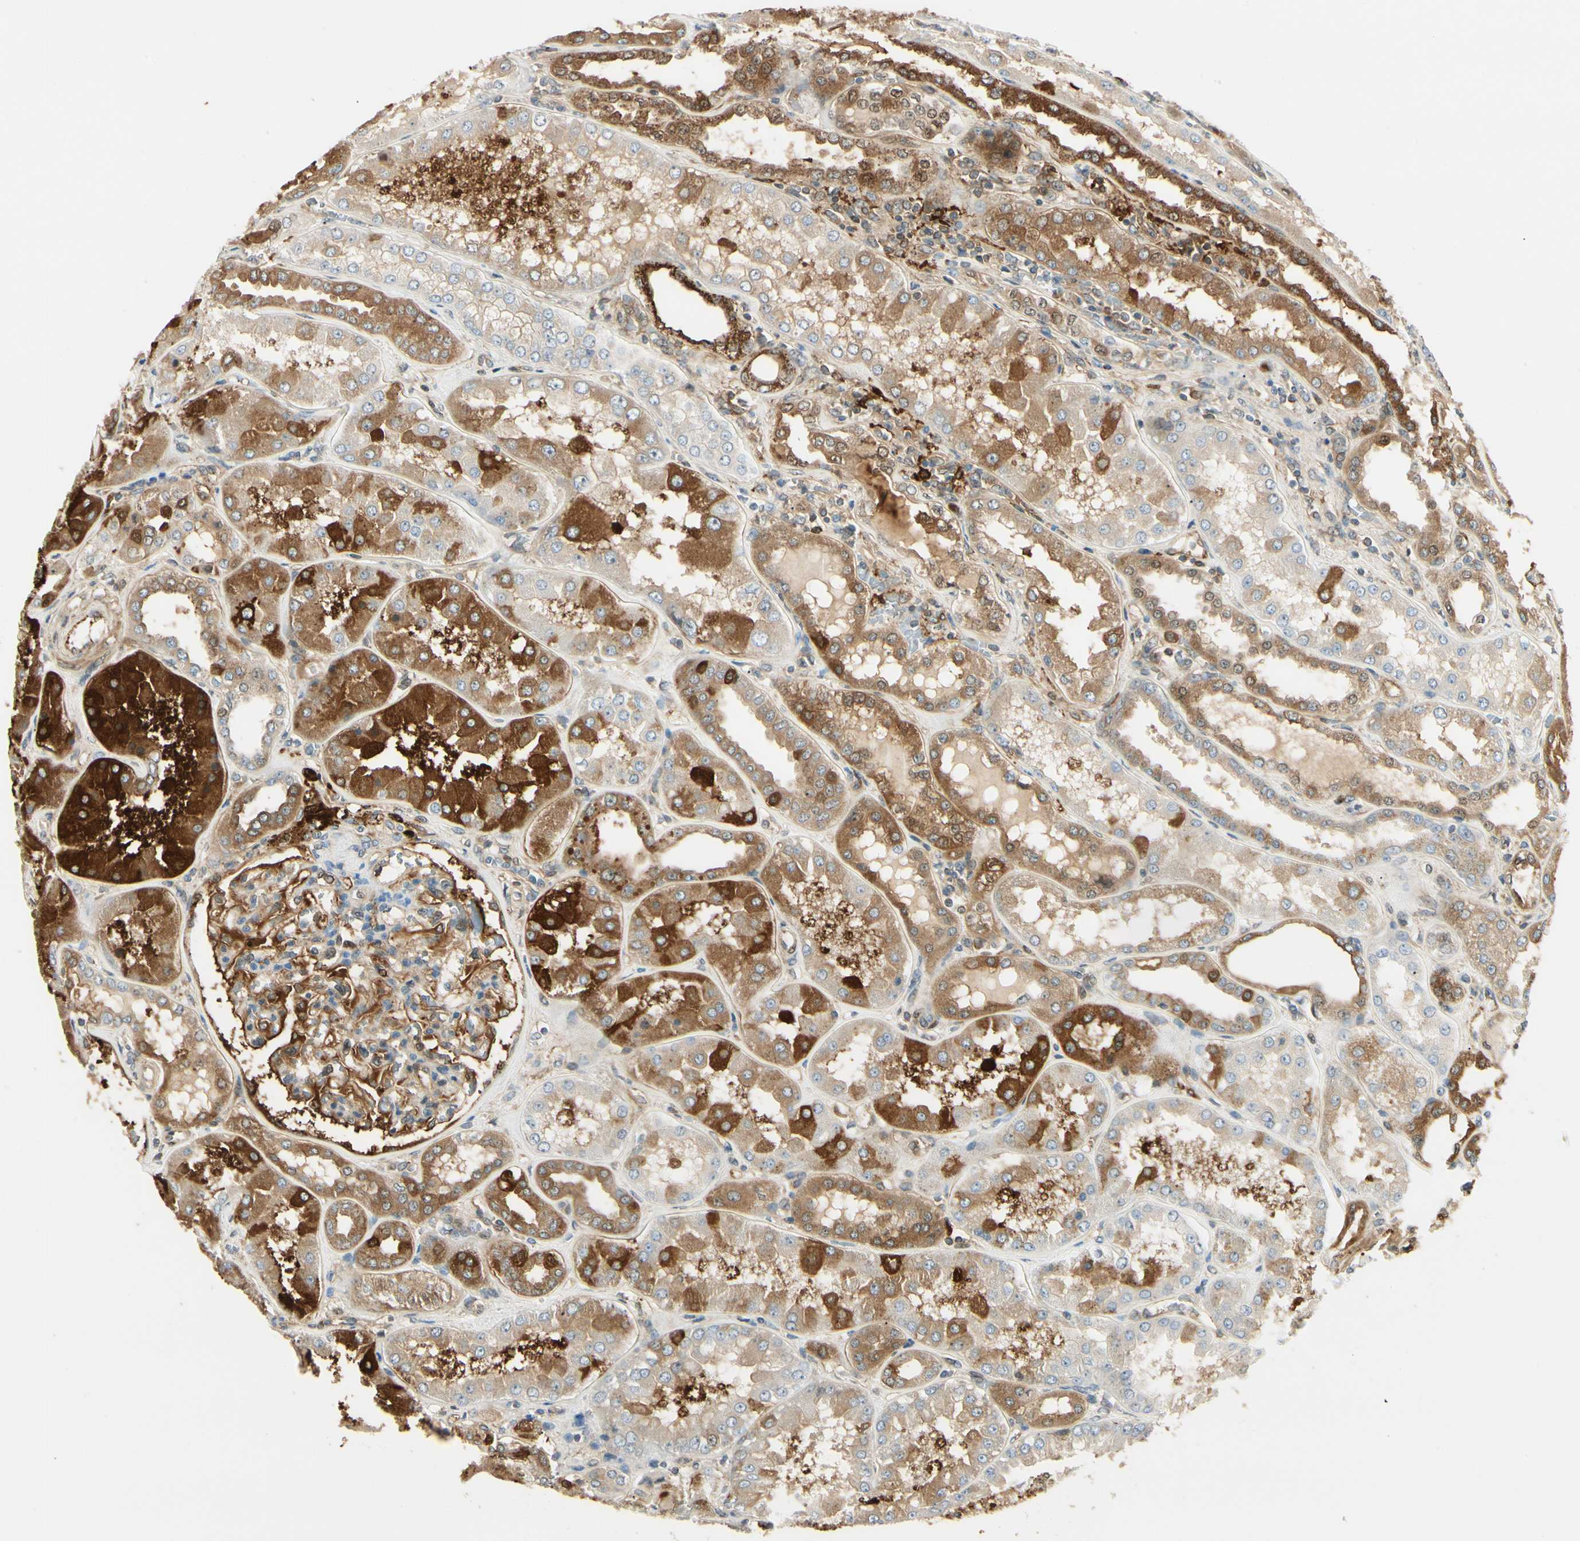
{"staining": {"intensity": "moderate", "quantity": "25%-75%", "location": "cytoplasmic/membranous"}, "tissue": "kidney", "cell_type": "Cells in glomeruli", "image_type": "normal", "snomed": [{"axis": "morphology", "description": "Normal tissue, NOS"}, {"axis": "topography", "description": "Kidney"}], "caption": "This is a photomicrograph of immunohistochemistry staining of benign kidney, which shows moderate positivity in the cytoplasmic/membranous of cells in glomeruli.", "gene": "FTH1", "patient": {"sex": "female", "age": 56}}